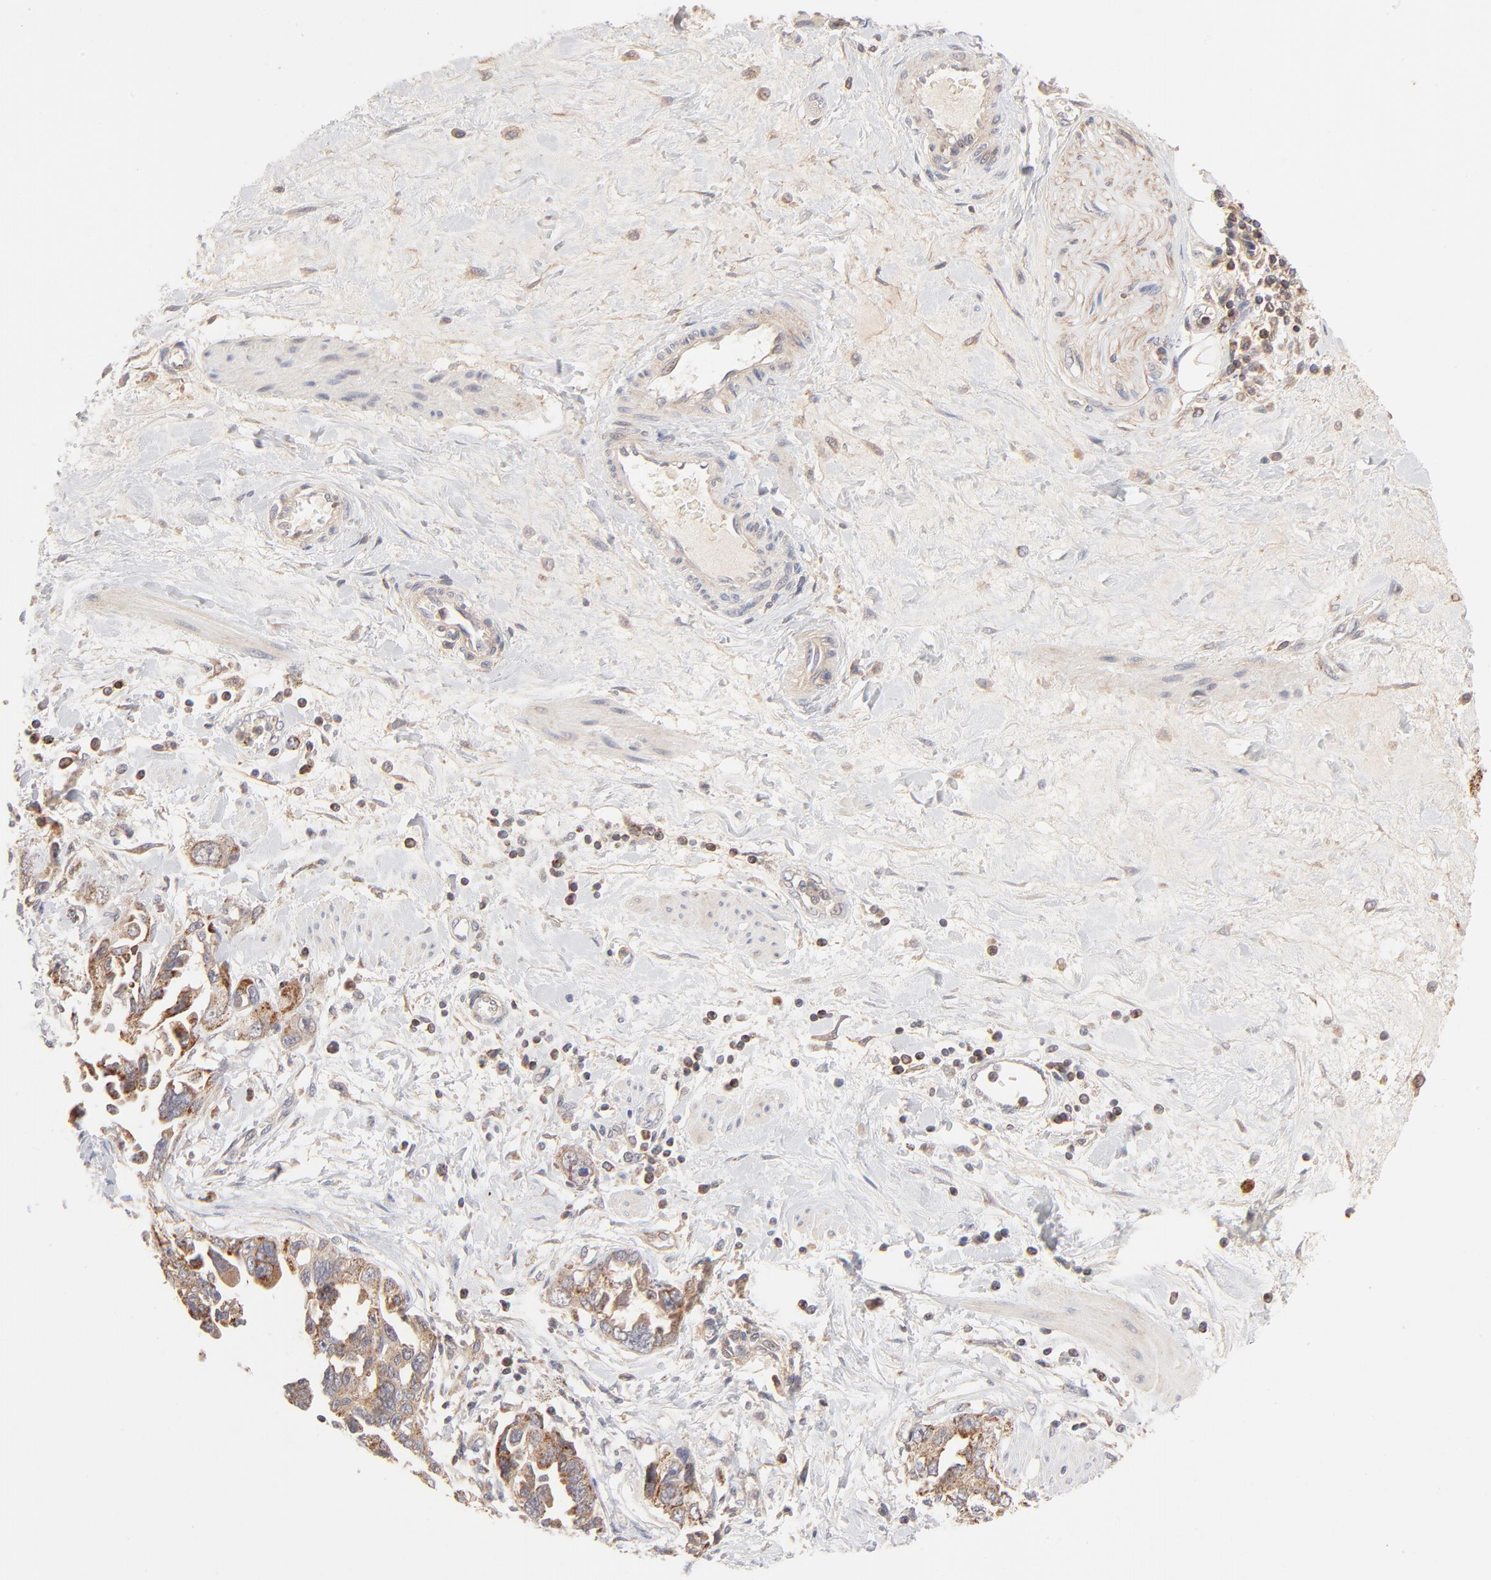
{"staining": {"intensity": "moderate", "quantity": ">75%", "location": "cytoplasmic/membranous"}, "tissue": "ovarian cancer", "cell_type": "Tumor cells", "image_type": "cancer", "snomed": [{"axis": "morphology", "description": "Cystadenocarcinoma, serous, NOS"}, {"axis": "topography", "description": "Ovary"}], "caption": "This image shows immunohistochemistry (IHC) staining of human ovarian serous cystadenocarcinoma, with medium moderate cytoplasmic/membranous positivity in approximately >75% of tumor cells.", "gene": "CSPG4", "patient": {"sex": "female", "age": 63}}